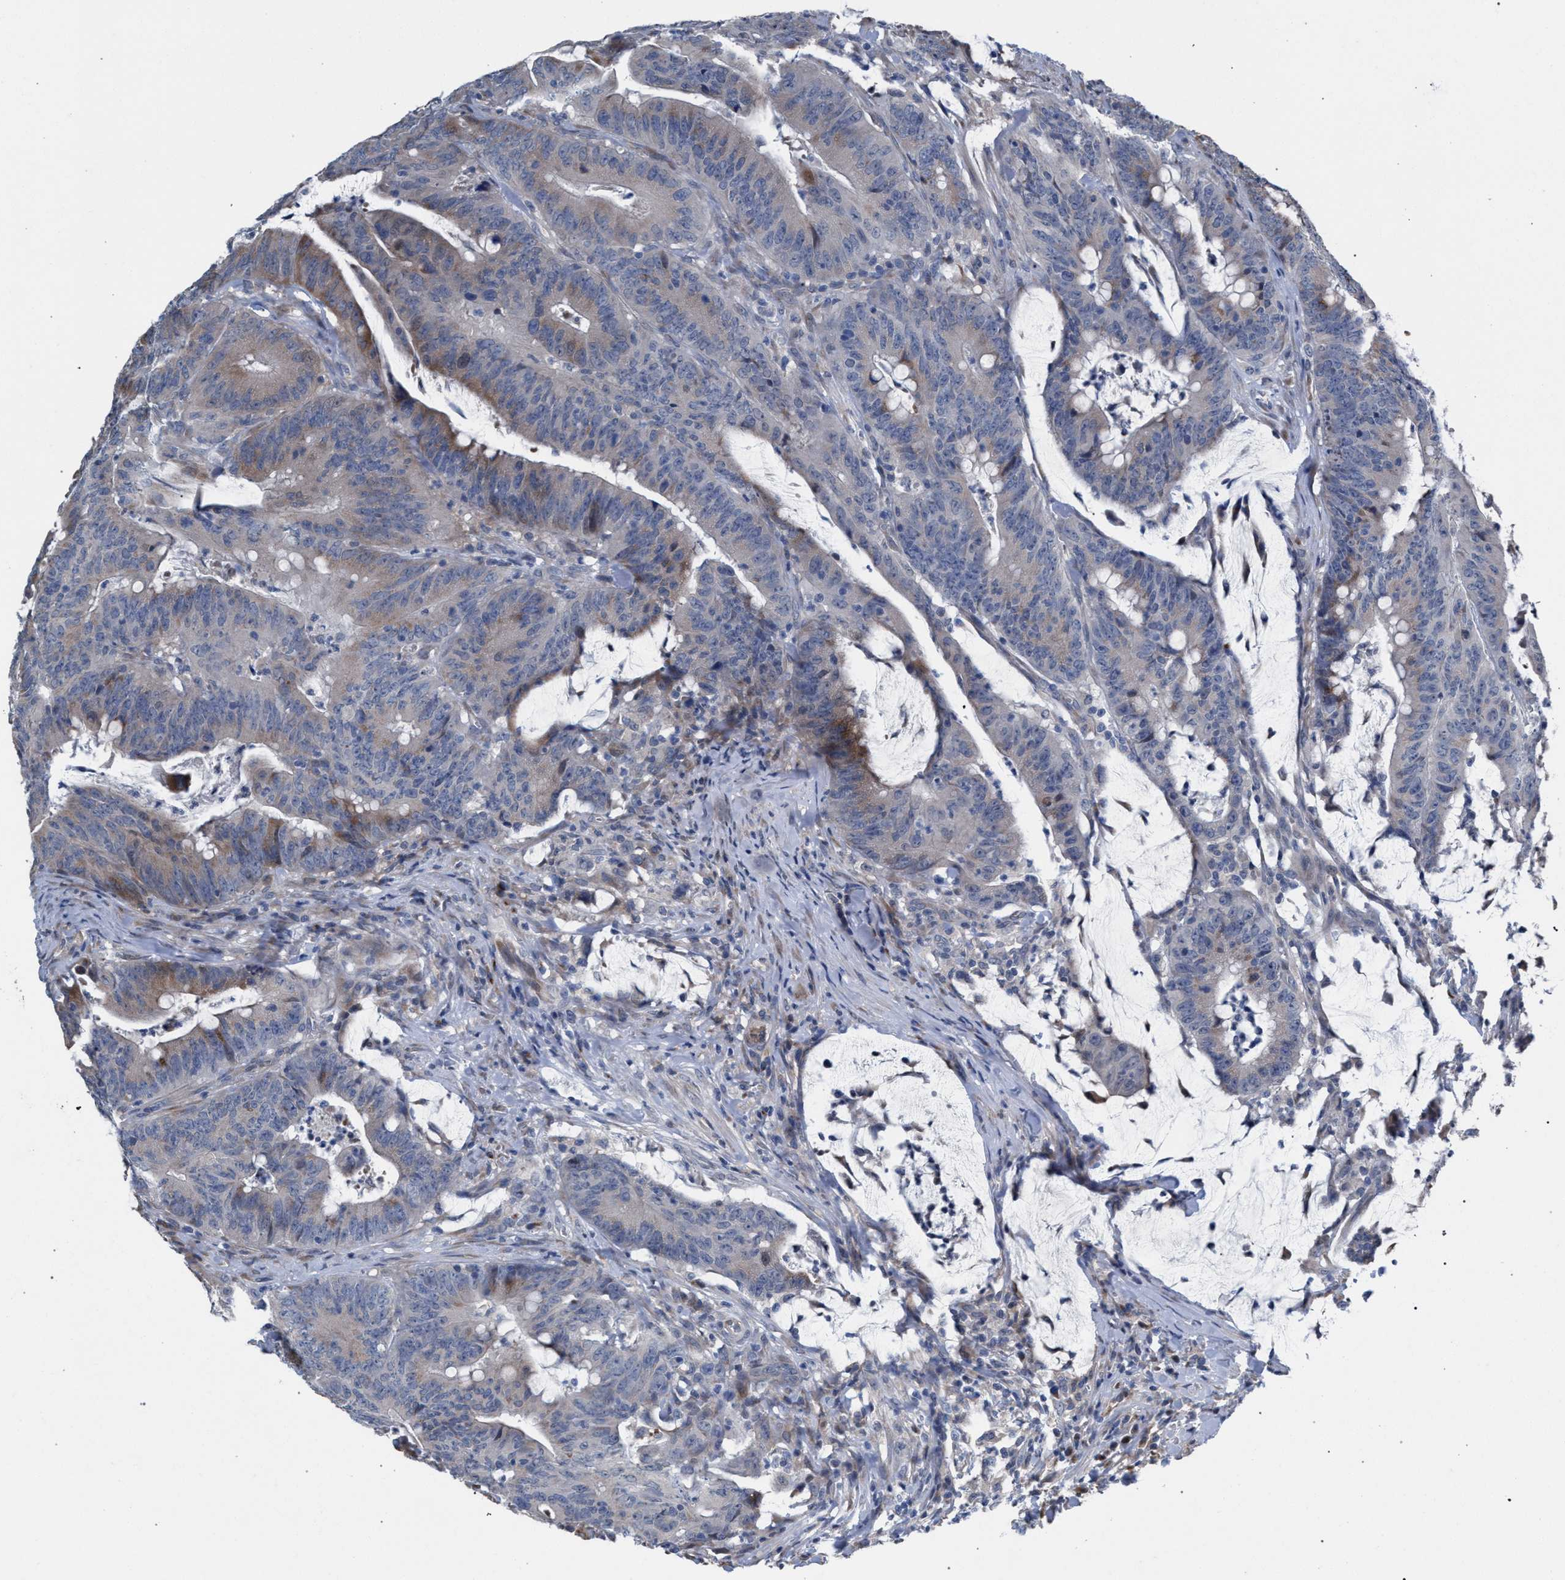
{"staining": {"intensity": "weak", "quantity": "25%-75%", "location": "cytoplasmic/membranous"}, "tissue": "colorectal cancer", "cell_type": "Tumor cells", "image_type": "cancer", "snomed": [{"axis": "morphology", "description": "Adenocarcinoma, NOS"}, {"axis": "topography", "description": "Colon"}], "caption": "A low amount of weak cytoplasmic/membranous expression is seen in about 25%-75% of tumor cells in colorectal adenocarcinoma tissue. (Brightfield microscopy of DAB IHC at high magnification).", "gene": "RNF135", "patient": {"sex": "male", "age": 45}}